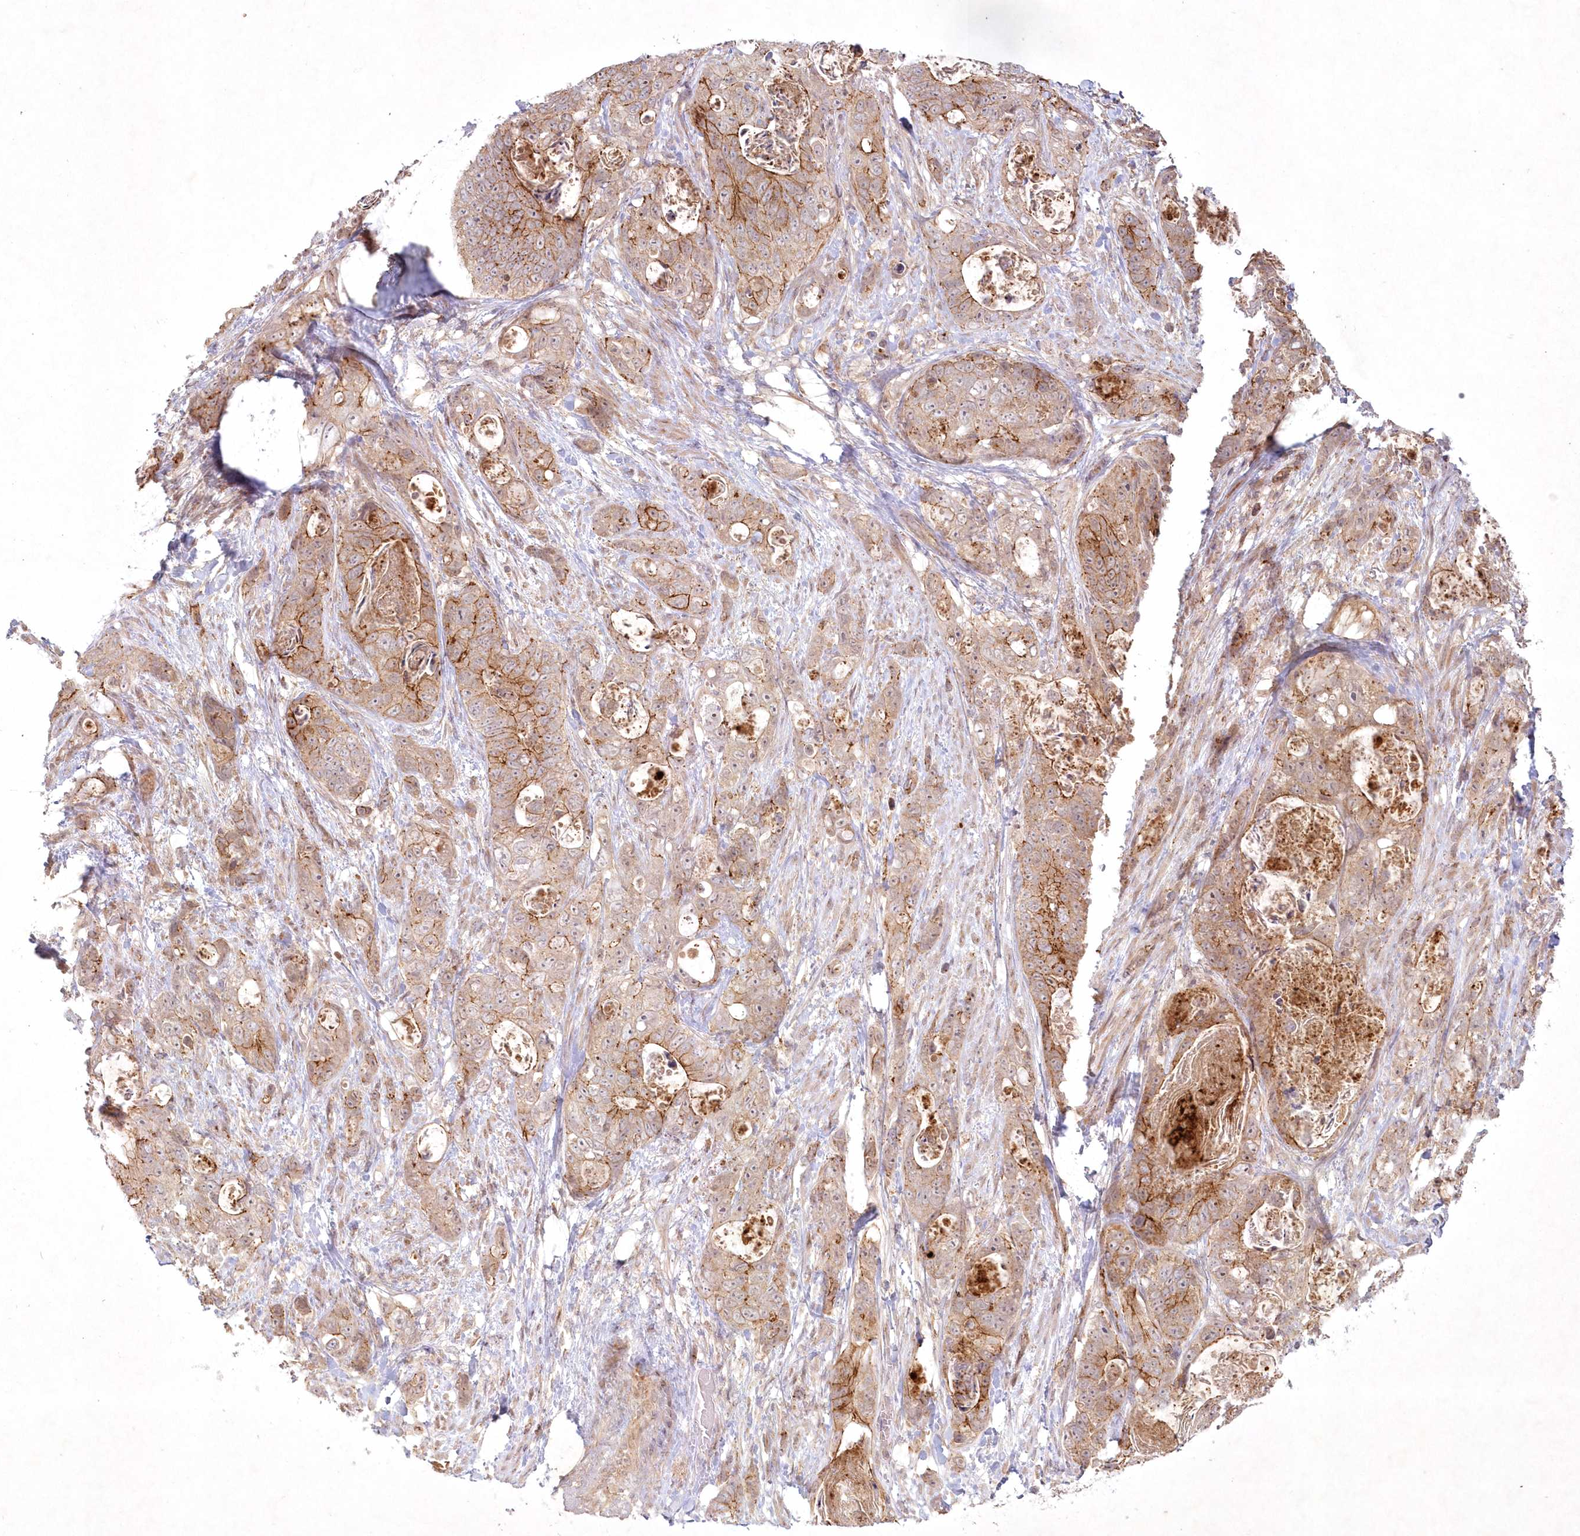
{"staining": {"intensity": "moderate", "quantity": "25%-75%", "location": "cytoplasmic/membranous,nuclear"}, "tissue": "stomach cancer", "cell_type": "Tumor cells", "image_type": "cancer", "snomed": [{"axis": "morphology", "description": "Normal tissue, NOS"}, {"axis": "morphology", "description": "Adenocarcinoma, NOS"}, {"axis": "topography", "description": "Stomach"}], "caption": "Immunohistochemistry (IHC) histopathology image of human stomach cancer stained for a protein (brown), which reveals medium levels of moderate cytoplasmic/membranous and nuclear positivity in about 25%-75% of tumor cells.", "gene": "TOGARAM2", "patient": {"sex": "female", "age": 89}}